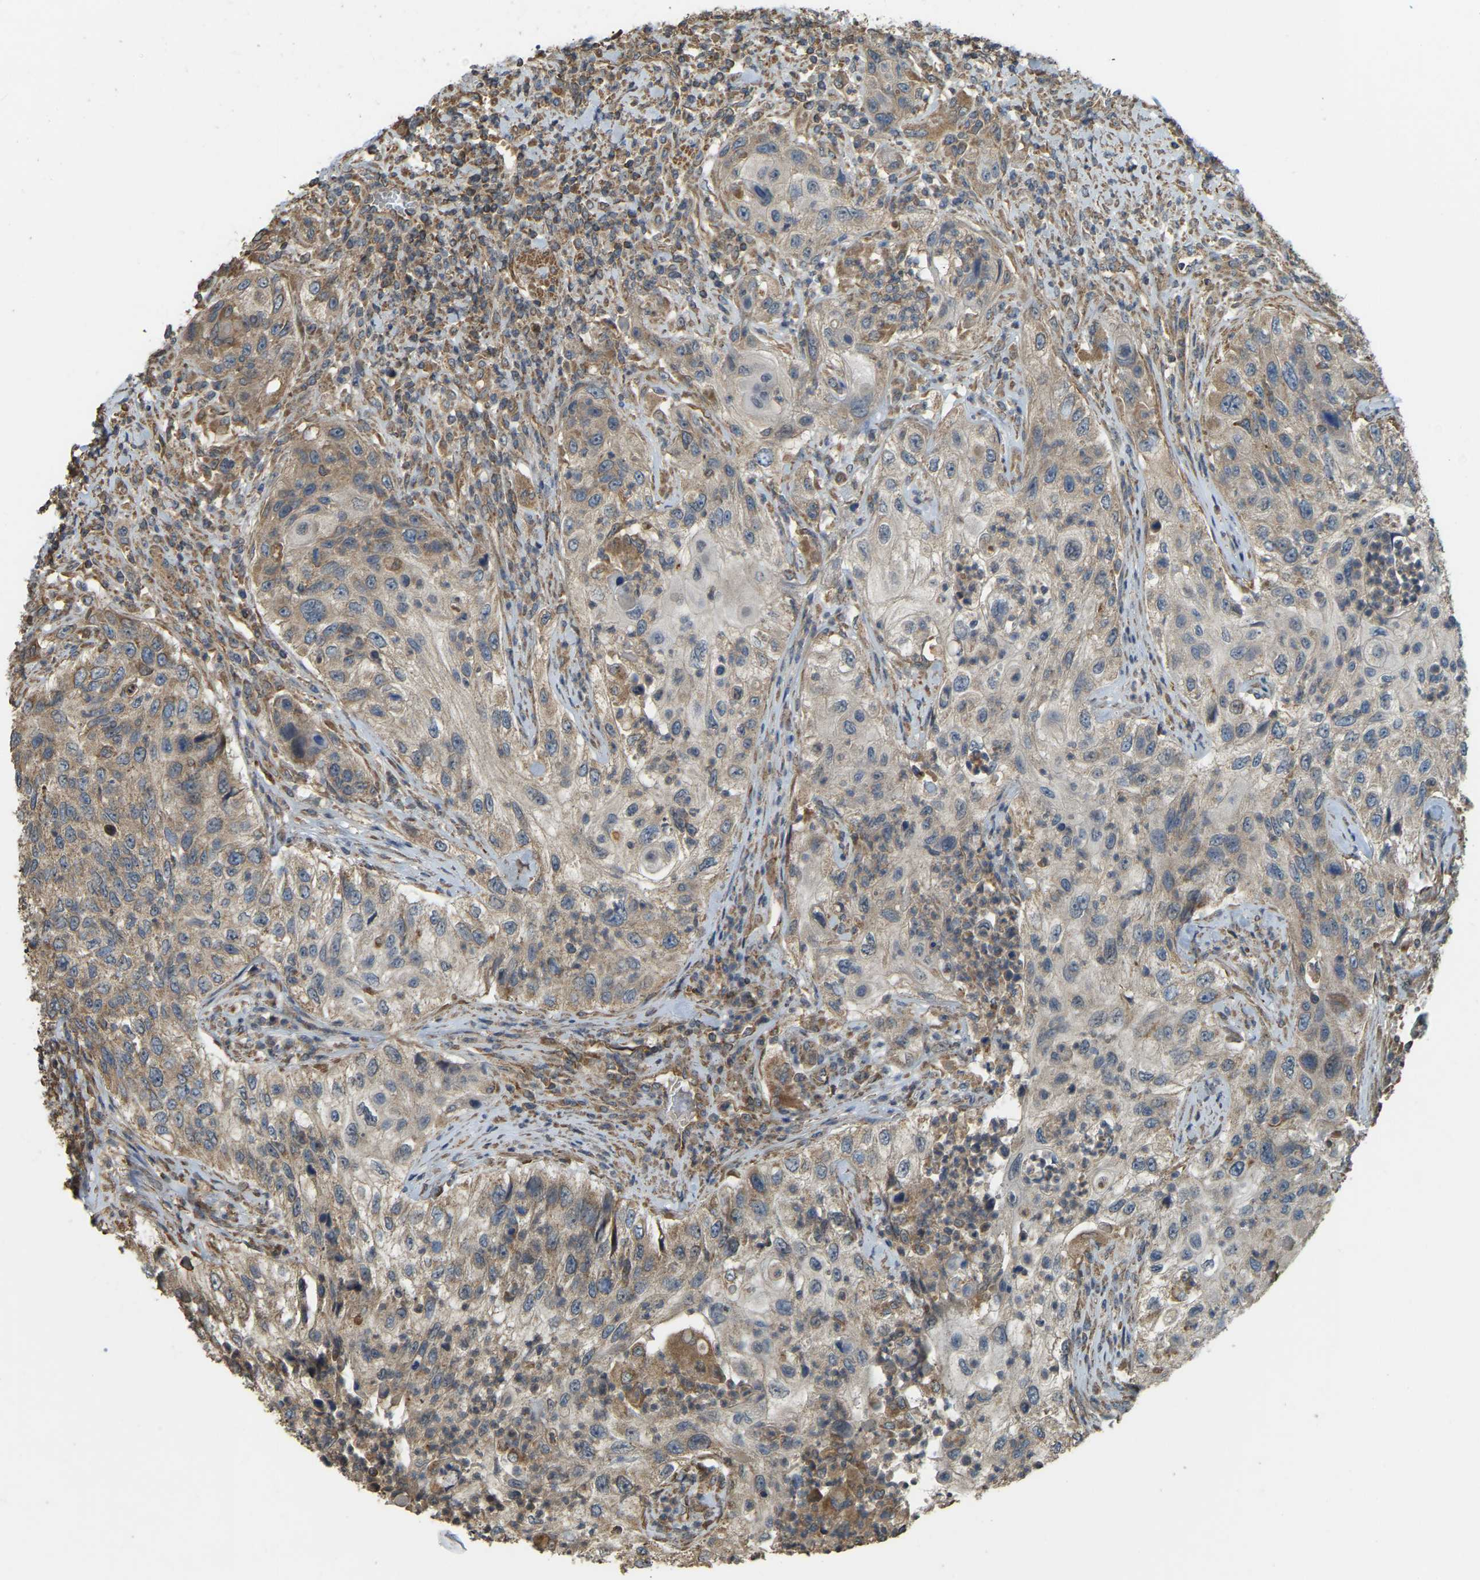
{"staining": {"intensity": "moderate", "quantity": ">75%", "location": "cytoplasmic/membranous"}, "tissue": "urothelial cancer", "cell_type": "Tumor cells", "image_type": "cancer", "snomed": [{"axis": "morphology", "description": "Urothelial carcinoma, High grade"}, {"axis": "topography", "description": "Urinary bladder"}], "caption": "Immunohistochemistry micrograph of neoplastic tissue: human urothelial cancer stained using IHC demonstrates medium levels of moderate protein expression localized specifically in the cytoplasmic/membranous of tumor cells, appearing as a cytoplasmic/membranous brown color.", "gene": "GNG2", "patient": {"sex": "female", "age": 60}}